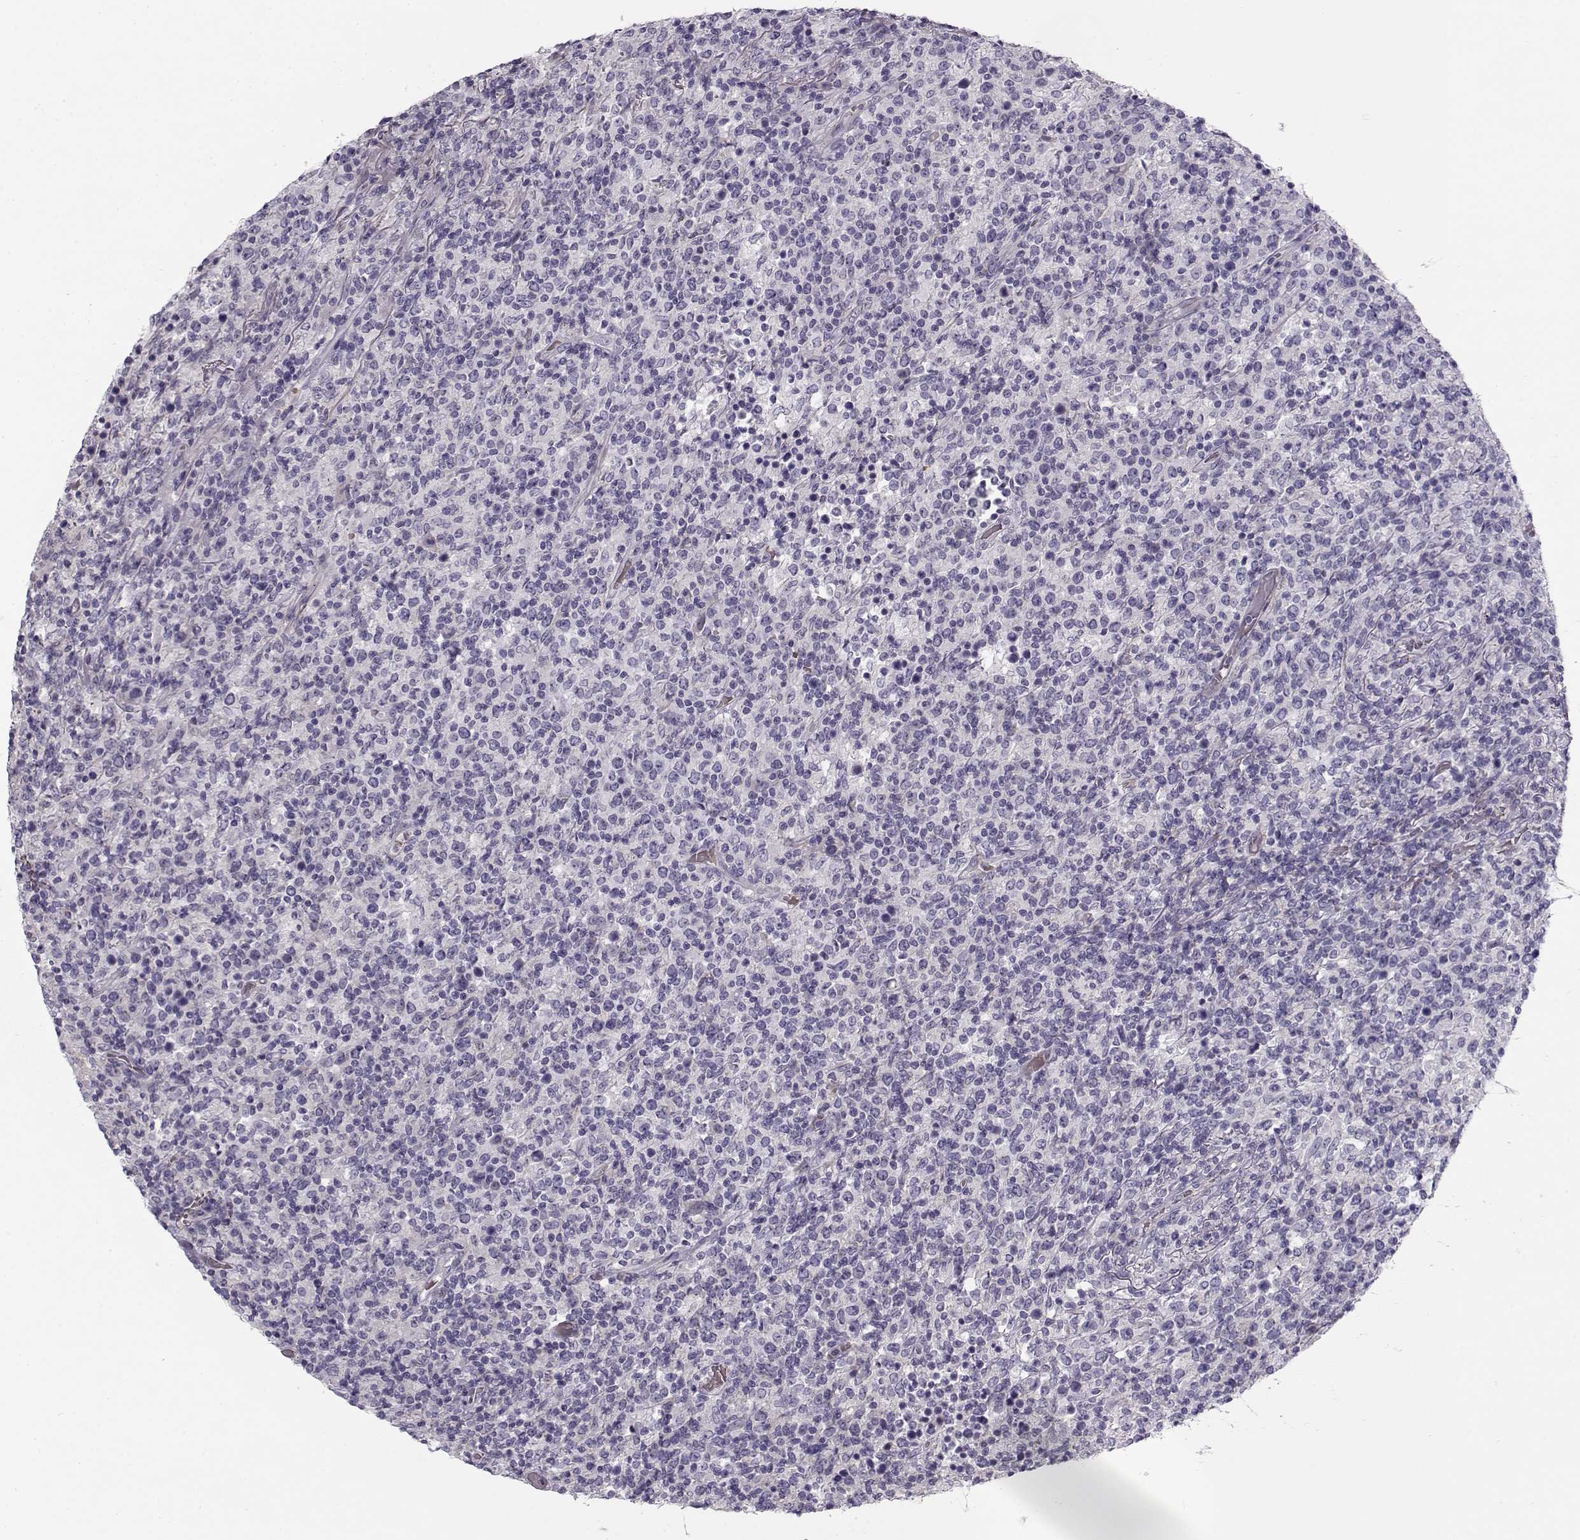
{"staining": {"intensity": "negative", "quantity": "none", "location": "none"}, "tissue": "lymphoma", "cell_type": "Tumor cells", "image_type": "cancer", "snomed": [{"axis": "morphology", "description": "Malignant lymphoma, non-Hodgkin's type, High grade"}, {"axis": "topography", "description": "Lung"}], "caption": "DAB (3,3'-diaminobenzidine) immunohistochemical staining of human malignant lymphoma, non-Hodgkin's type (high-grade) shows no significant staining in tumor cells.", "gene": "MYO1A", "patient": {"sex": "male", "age": 79}}